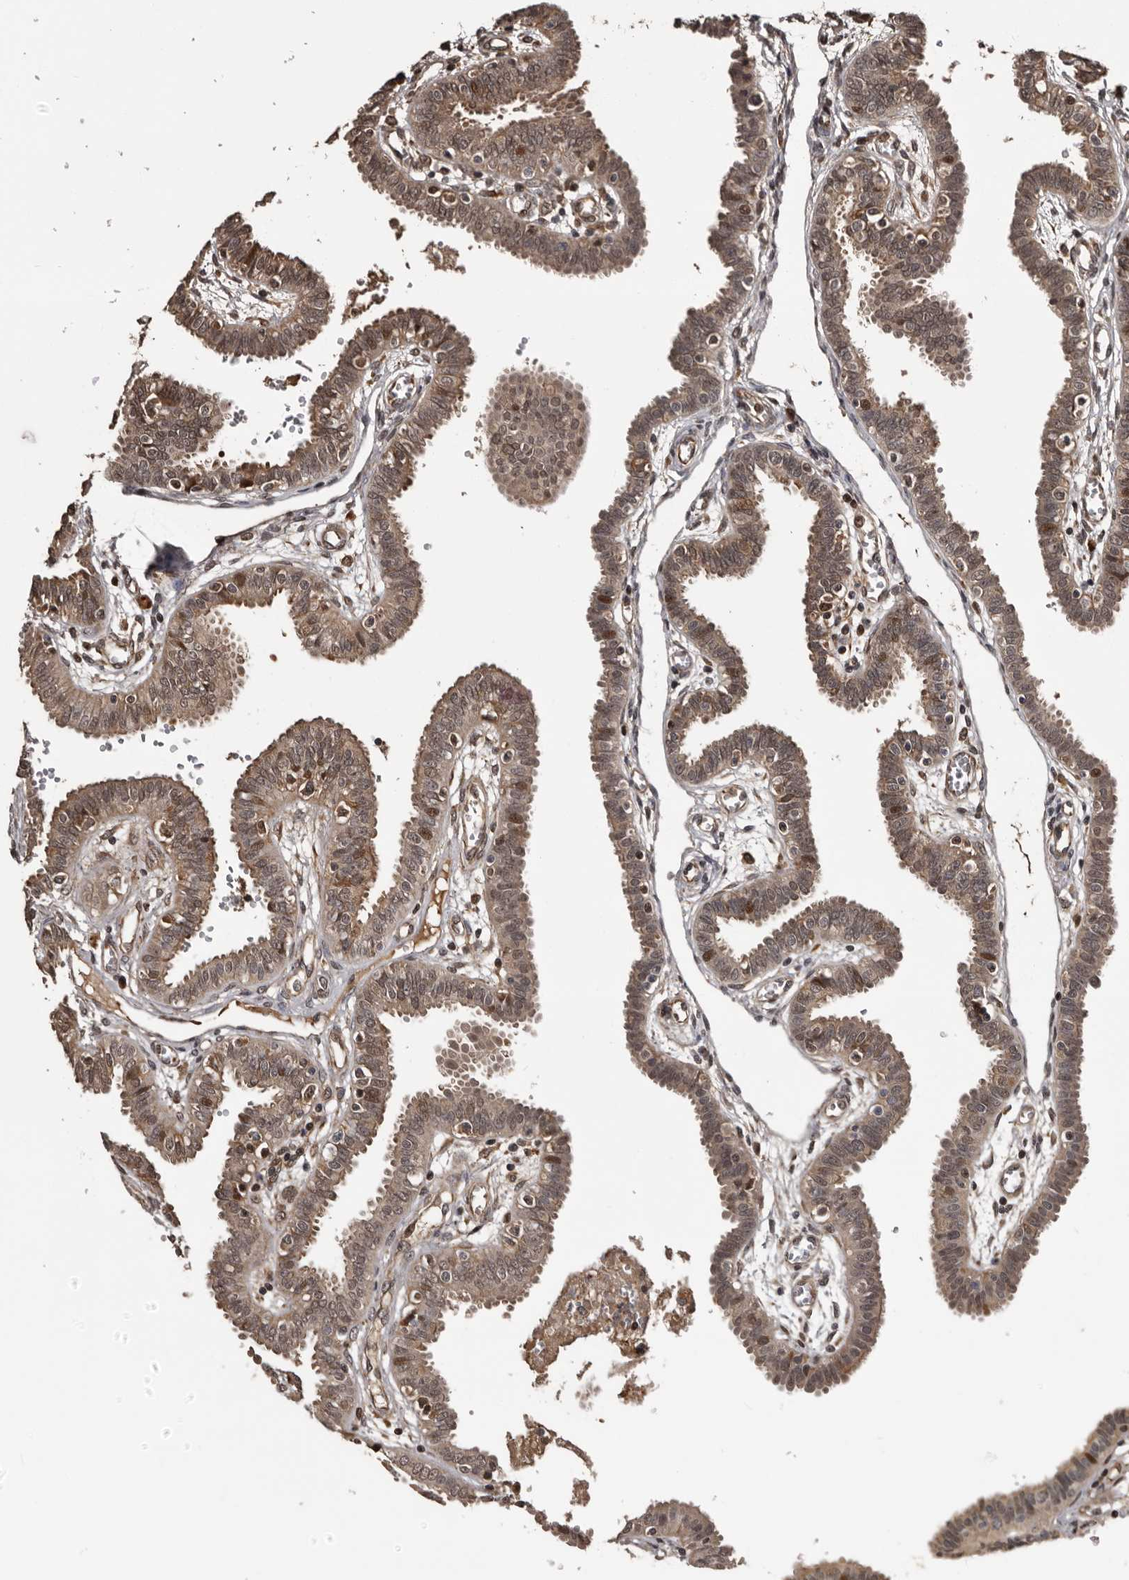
{"staining": {"intensity": "moderate", "quantity": ">75%", "location": "cytoplasmic/membranous,nuclear"}, "tissue": "fallopian tube", "cell_type": "Glandular cells", "image_type": "normal", "snomed": [{"axis": "morphology", "description": "Normal tissue, NOS"}, {"axis": "topography", "description": "Fallopian tube"}], "caption": "Immunohistochemical staining of benign human fallopian tube displays medium levels of moderate cytoplasmic/membranous,nuclear staining in approximately >75% of glandular cells. (brown staining indicates protein expression, while blue staining denotes nuclei).", "gene": "SERTAD4", "patient": {"sex": "female", "age": 32}}